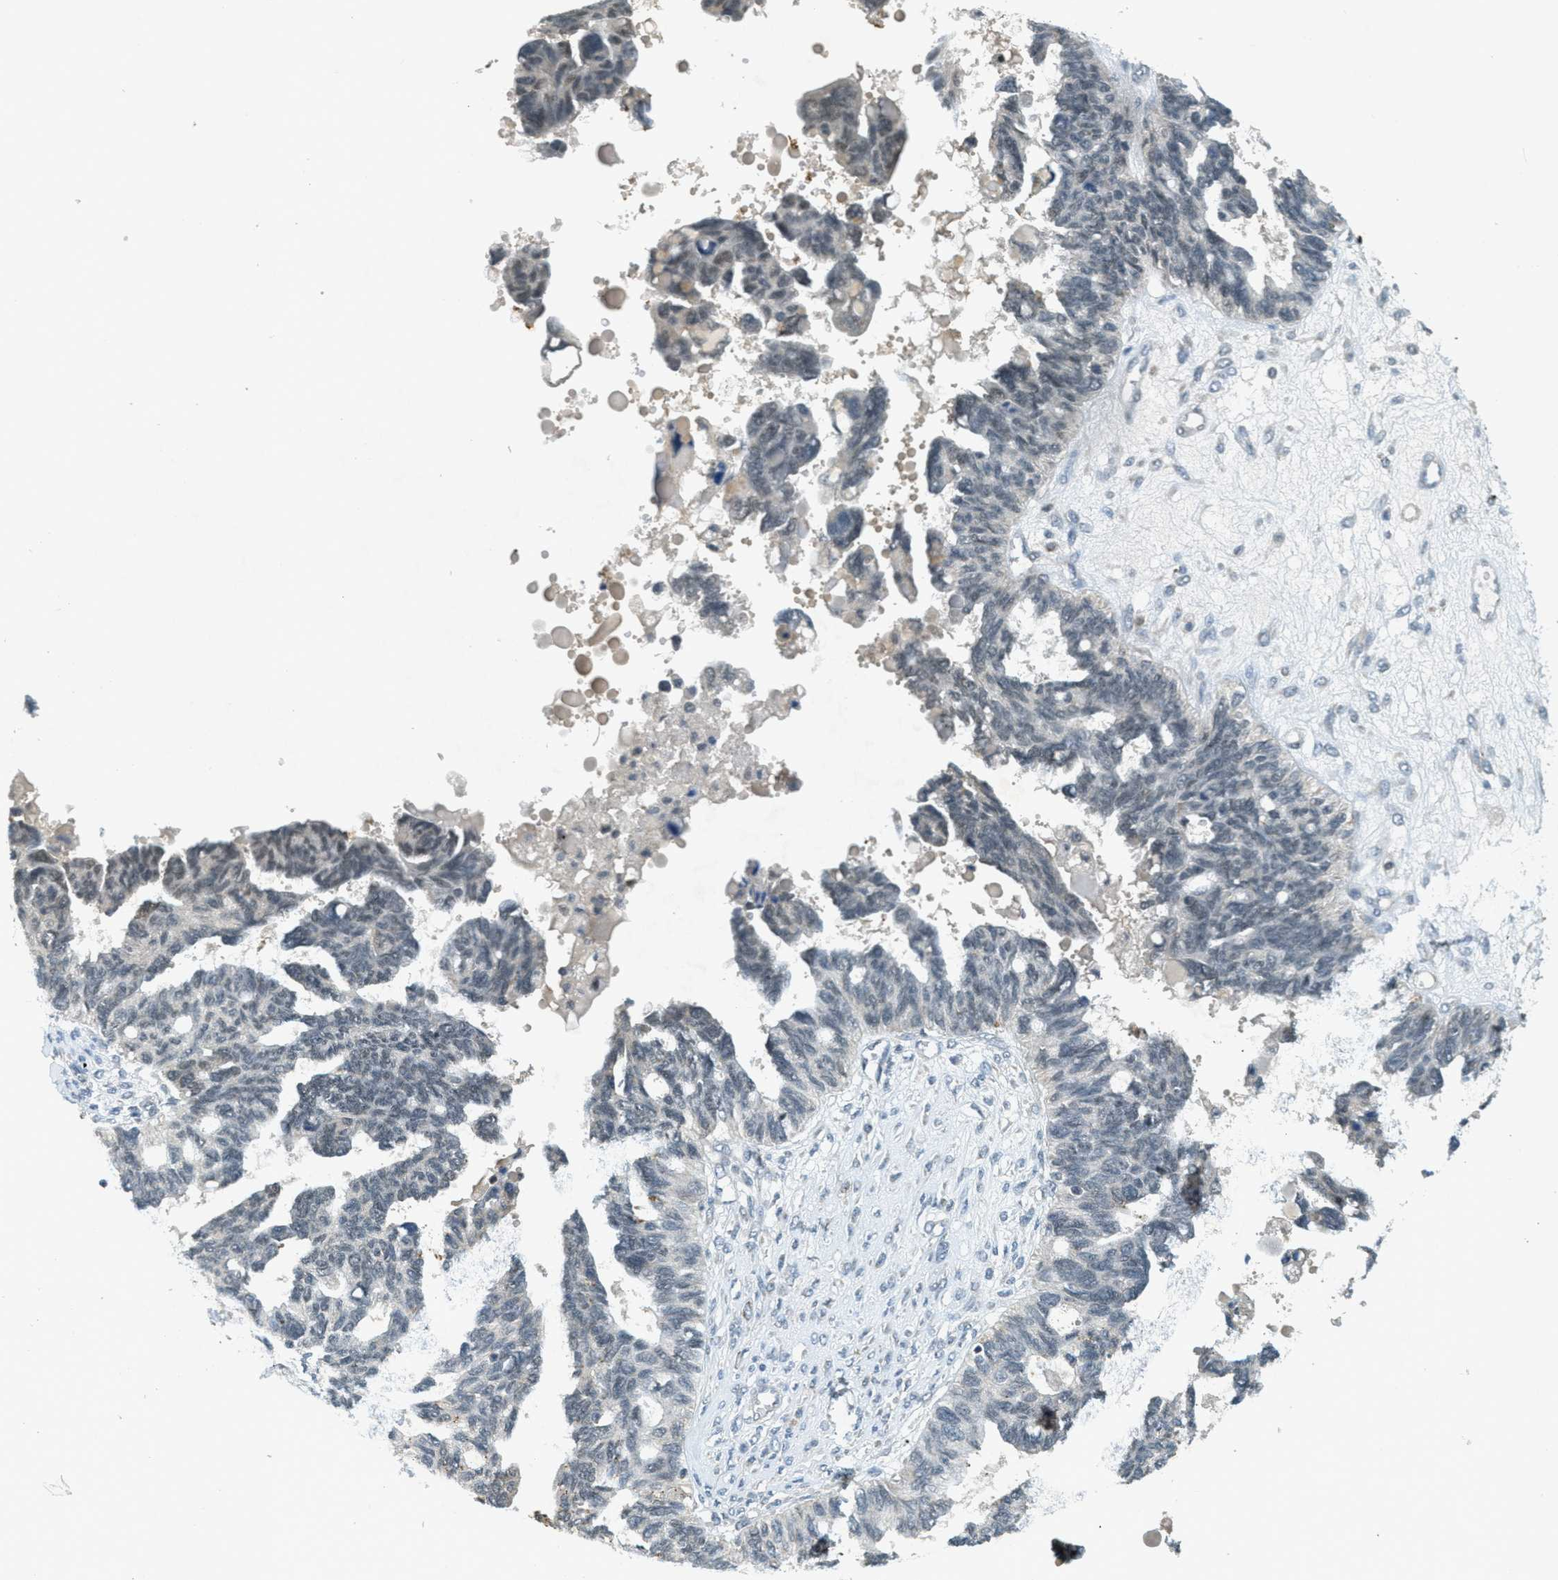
{"staining": {"intensity": "weak", "quantity": "<25%", "location": "cytoplasmic/membranous"}, "tissue": "ovarian cancer", "cell_type": "Tumor cells", "image_type": "cancer", "snomed": [{"axis": "morphology", "description": "Cystadenocarcinoma, serous, NOS"}, {"axis": "topography", "description": "Ovary"}], "caption": "Tumor cells are negative for brown protein staining in ovarian serous cystadenocarcinoma. (Immunohistochemistry (ihc), brightfield microscopy, high magnification).", "gene": "TCF20", "patient": {"sex": "female", "age": 79}}